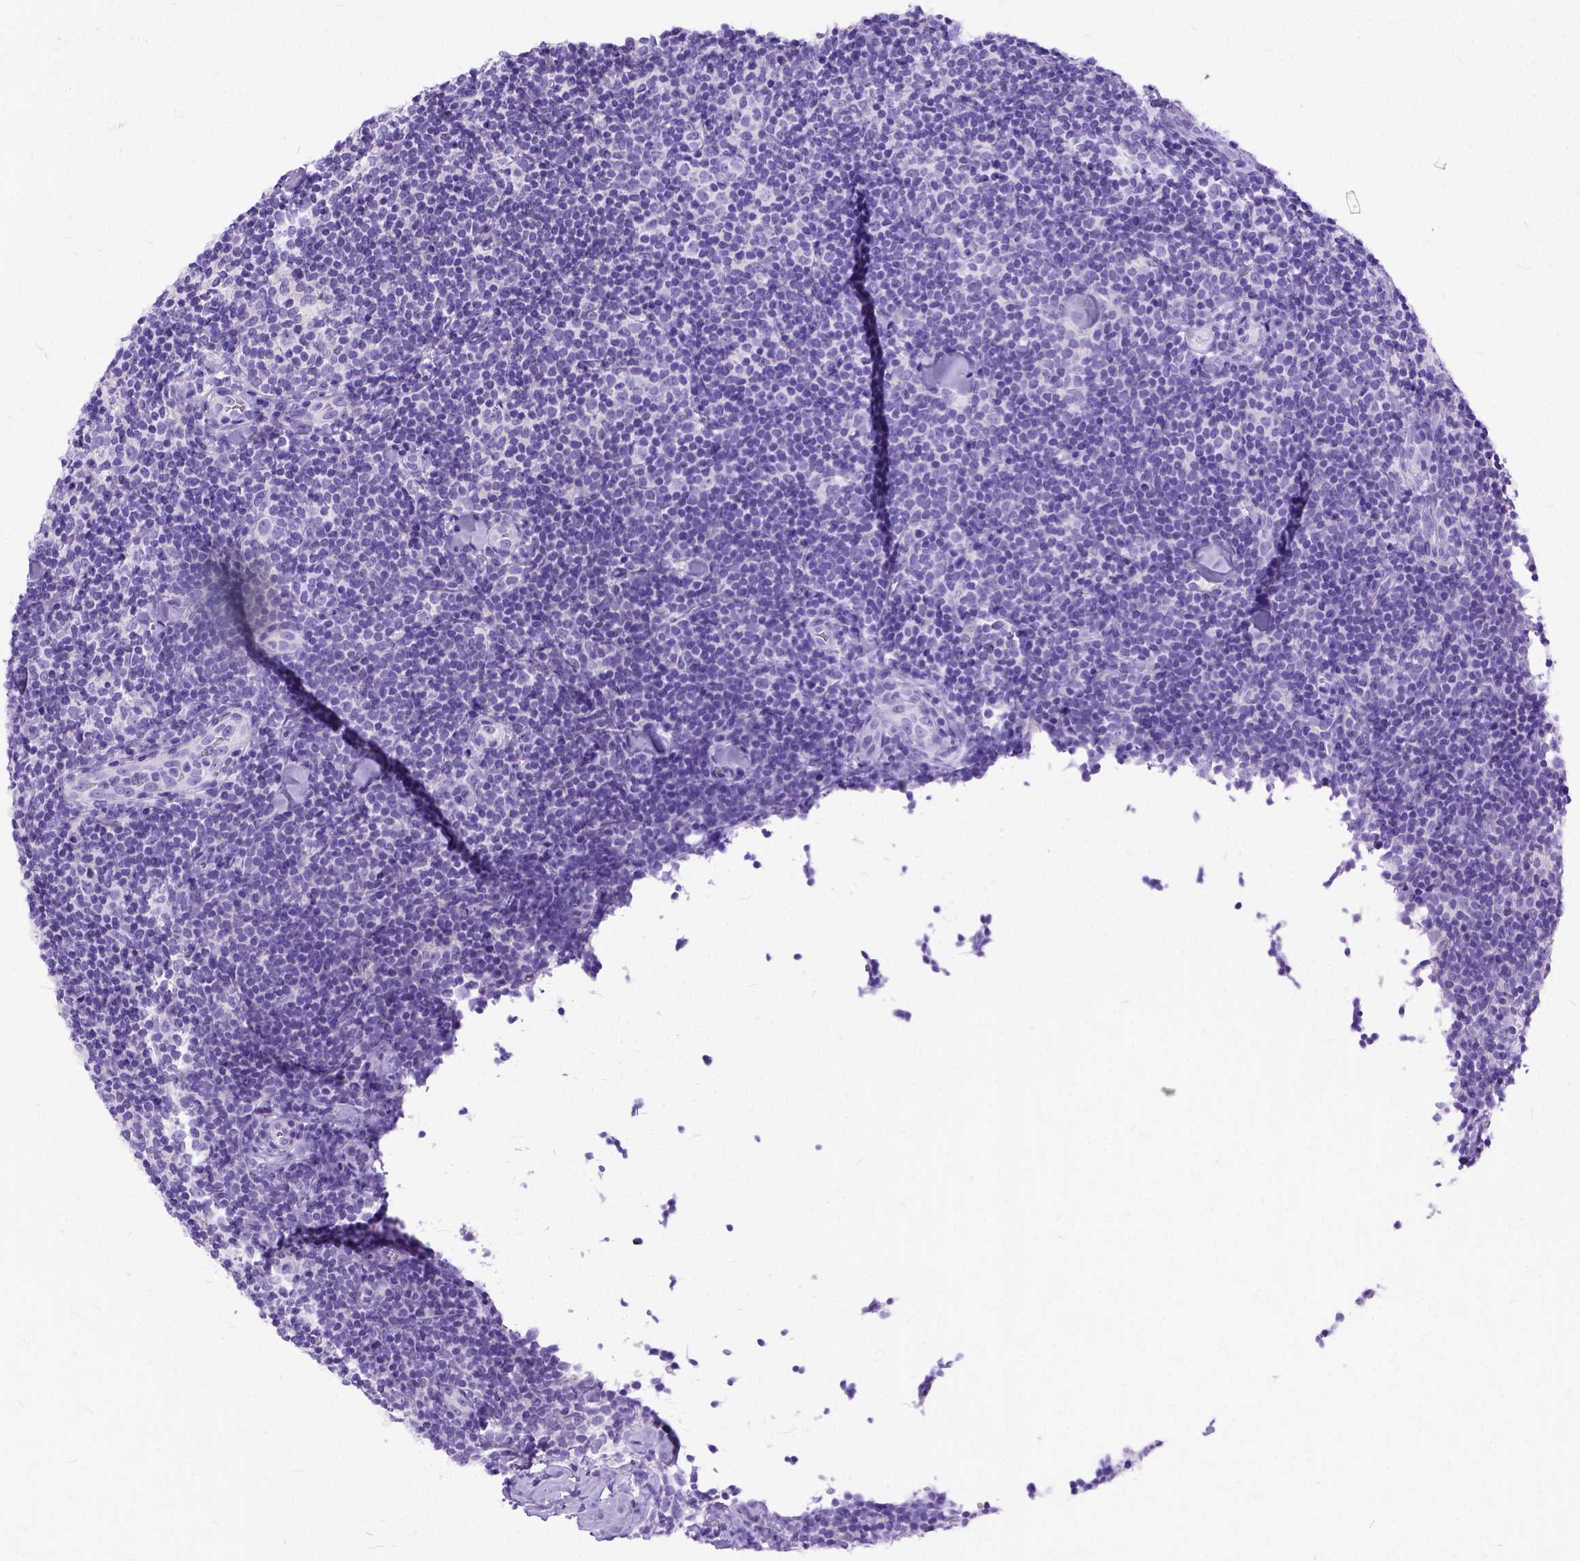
{"staining": {"intensity": "negative", "quantity": "none", "location": "none"}, "tissue": "lymphoma", "cell_type": "Tumor cells", "image_type": "cancer", "snomed": [{"axis": "morphology", "description": "Malignant lymphoma, non-Hodgkin's type, Low grade"}, {"axis": "topography", "description": "Lymph node"}], "caption": "Immunohistochemical staining of malignant lymphoma, non-Hodgkin's type (low-grade) exhibits no significant positivity in tumor cells.", "gene": "C1QTNF3", "patient": {"sex": "female", "age": 56}}